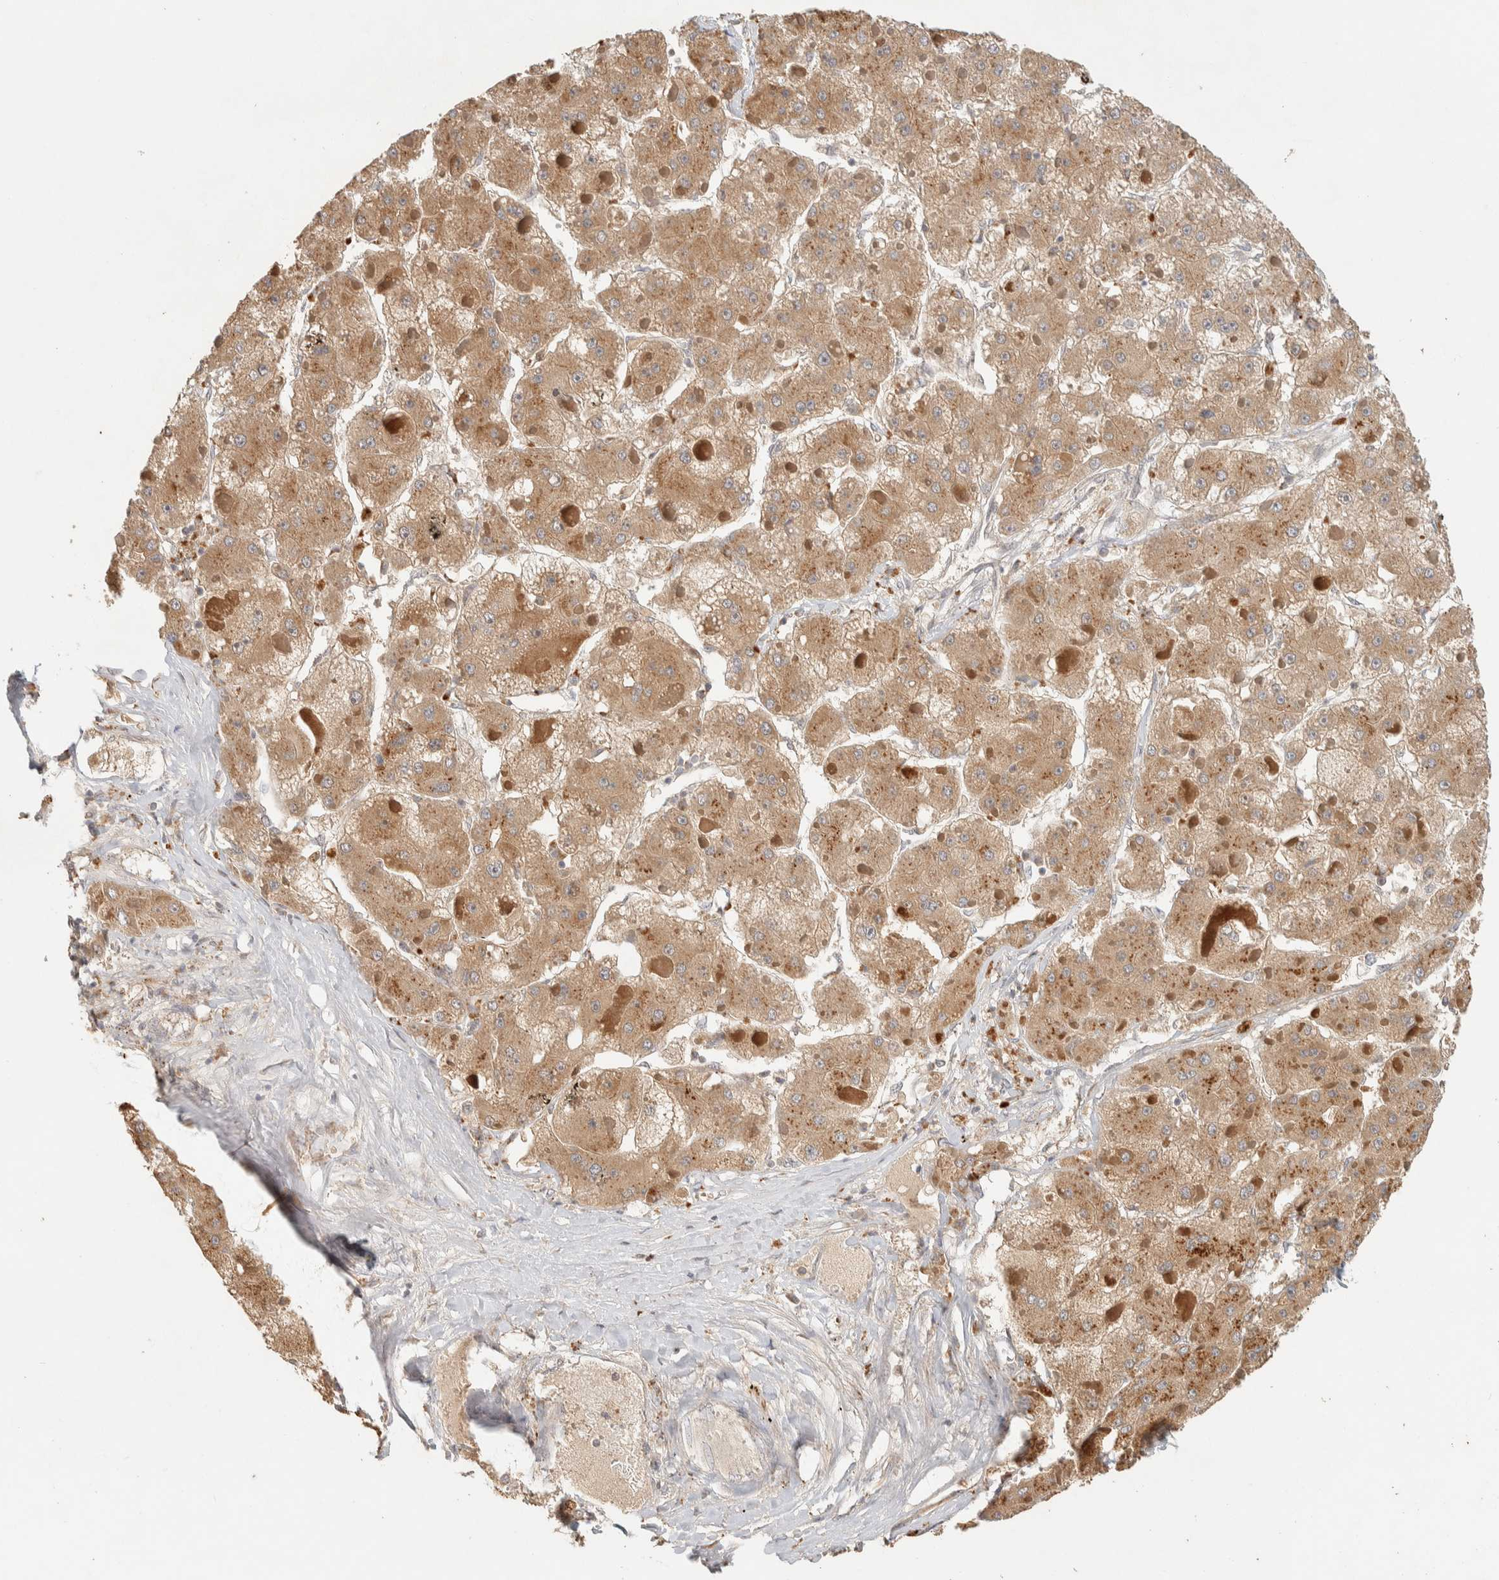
{"staining": {"intensity": "moderate", "quantity": ">75%", "location": "cytoplasmic/membranous"}, "tissue": "liver cancer", "cell_type": "Tumor cells", "image_type": "cancer", "snomed": [{"axis": "morphology", "description": "Carcinoma, Hepatocellular, NOS"}, {"axis": "topography", "description": "Liver"}], "caption": "Liver cancer stained for a protein shows moderate cytoplasmic/membranous positivity in tumor cells.", "gene": "ITPA", "patient": {"sex": "female", "age": 73}}